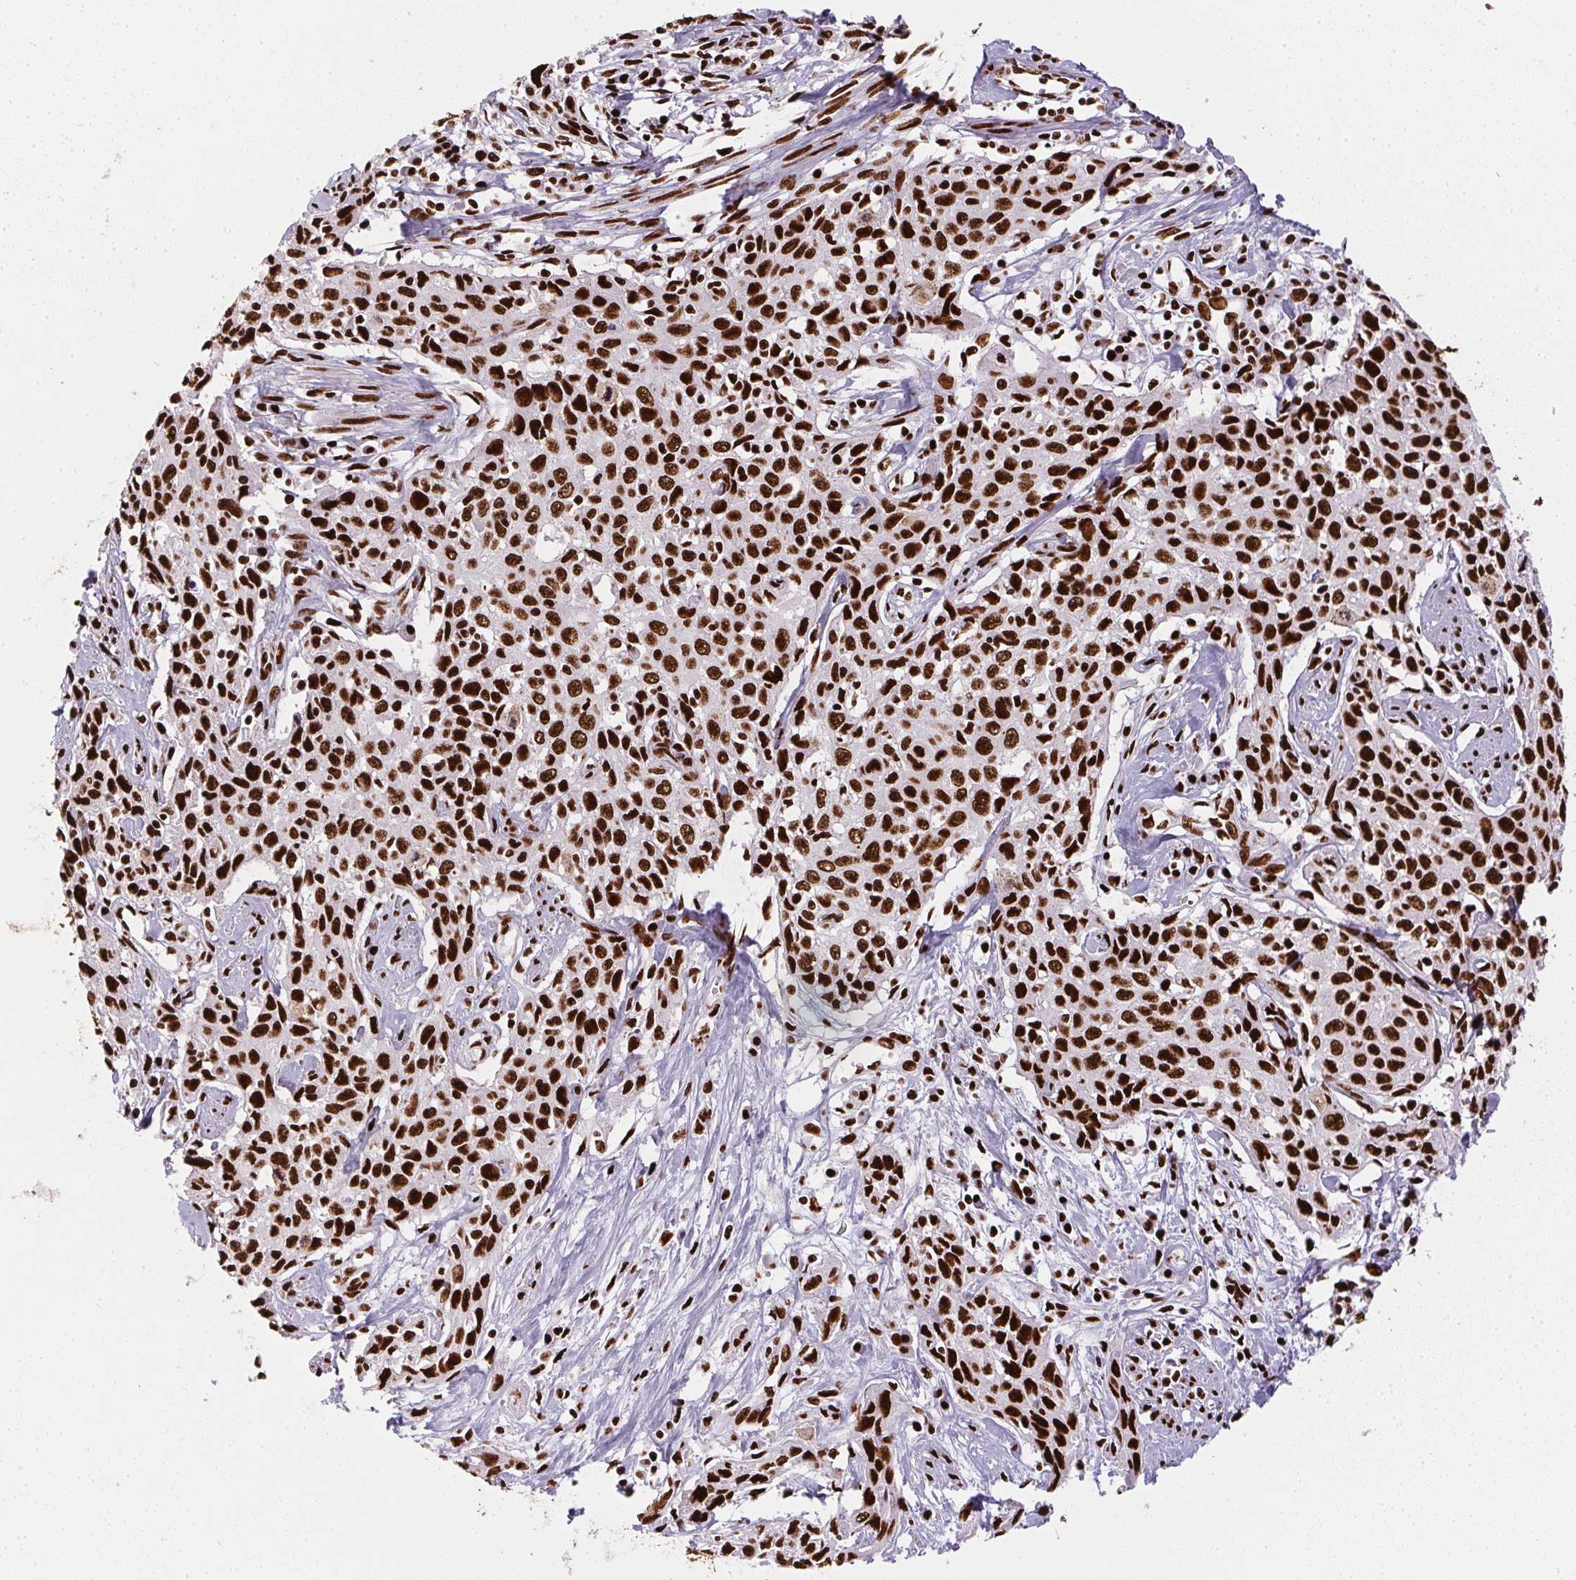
{"staining": {"intensity": "strong", "quantity": ">75%", "location": "nuclear"}, "tissue": "cervical cancer", "cell_type": "Tumor cells", "image_type": "cancer", "snomed": [{"axis": "morphology", "description": "Squamous cell carcinoma, NOS"}, {"axis": "topography", "description": "Cervix"}], "caption": "Human cervical cancer (squamous cell carcinoma) stained with a protein marker shows strong staining in tumor cells.", "gene": "PAGE3", "patient": {"sex": "female", "age": 38}}